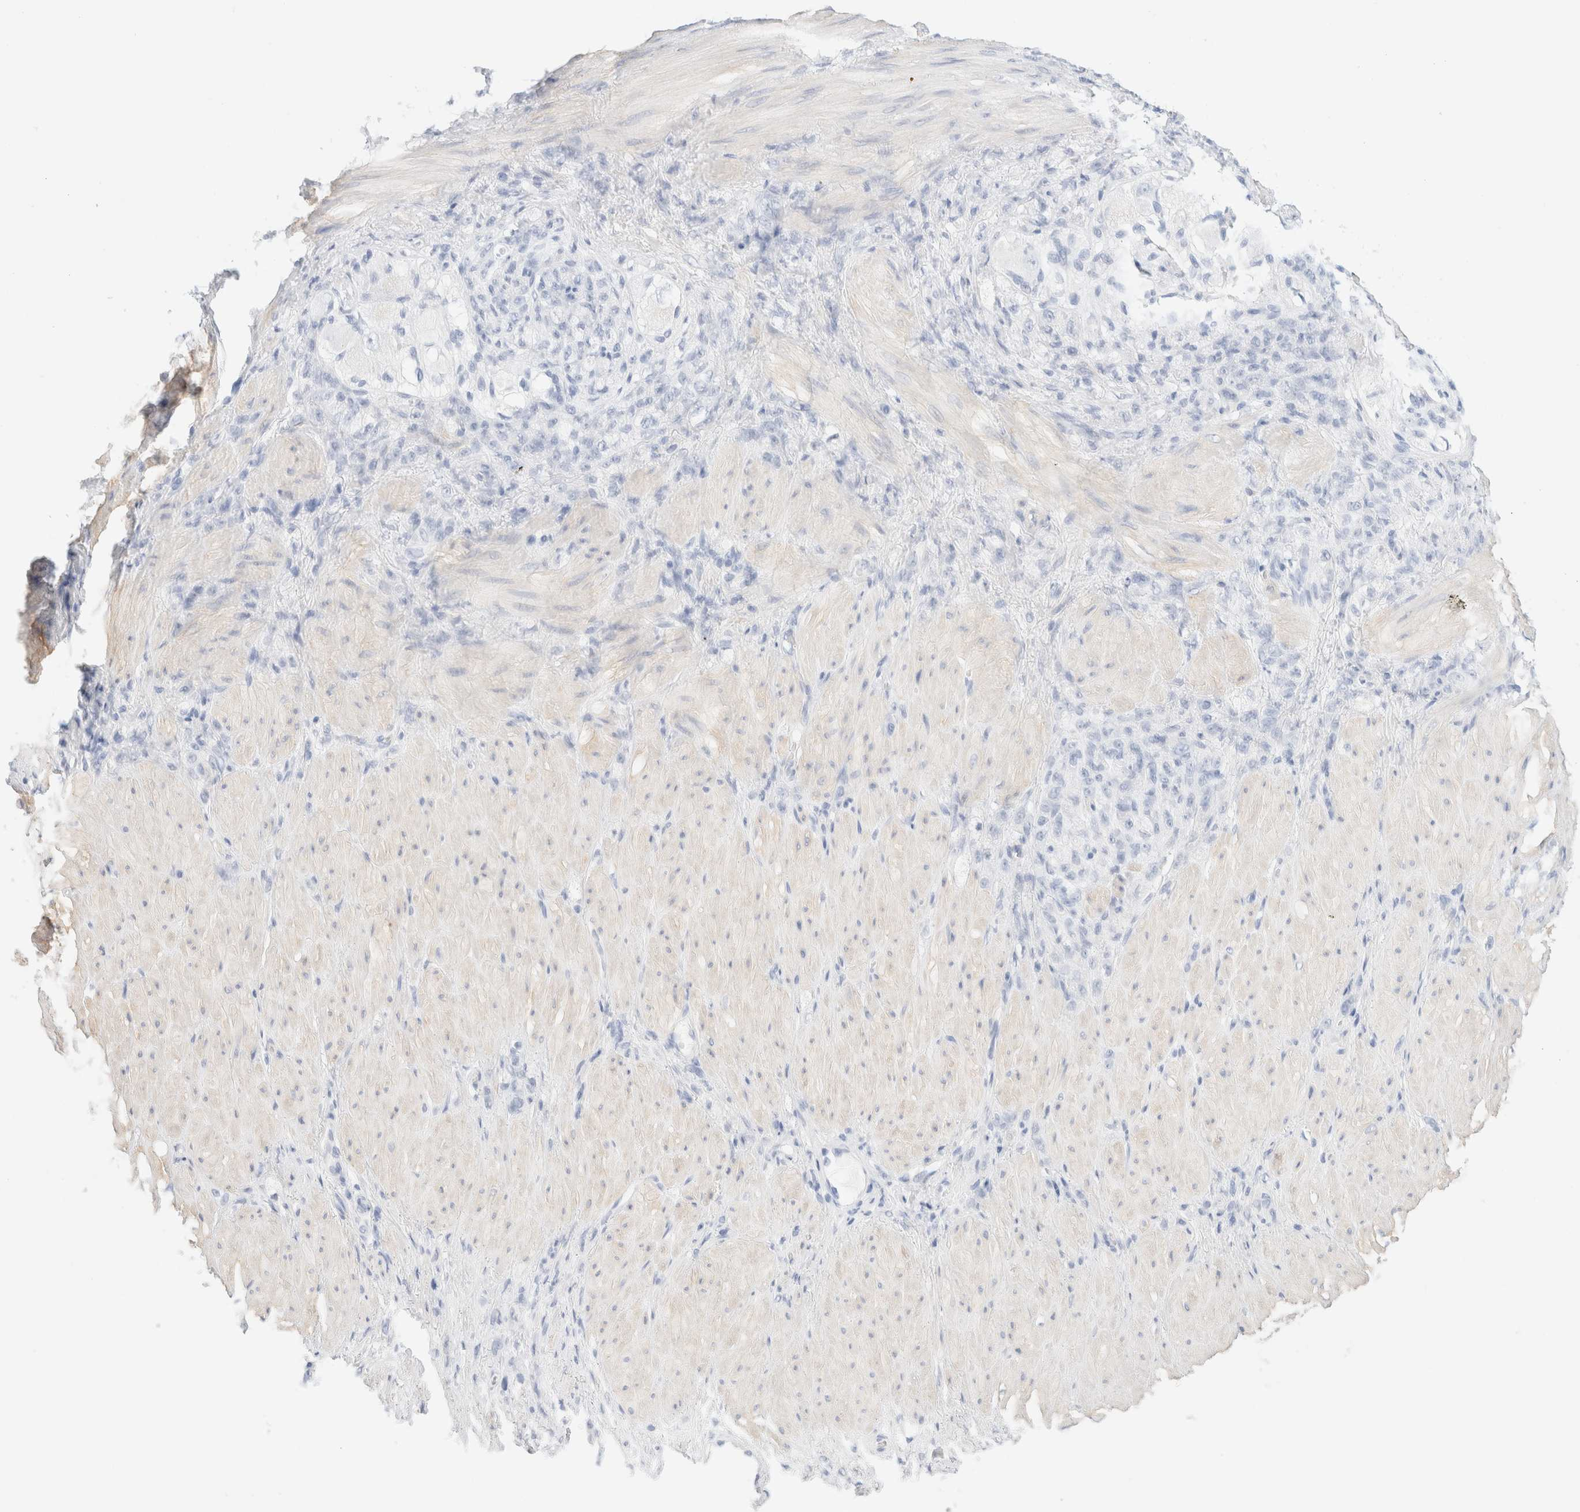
{"staining": {"intensity": "negative", "quantity": "none", "location": "none"}, "tissue": "stomach cancer", "cell_type": "Tumor cells", "image_type": "cancer", "snomed": [{"axis": "morphology", "description": "Normal tissue, NOS"}, {"axis": "morphology", "description": "Adenocarcinoma, NOS"}, {"axis": "topography", "description": "Stomach"}], "caption": "High power microscopy photomicrograph of an immunohistochemistry image of stomach cancer, revealing no significant staining in tumor cells.", "gene": "DPYS", "patient": {"sex": "male", "age": 82}}